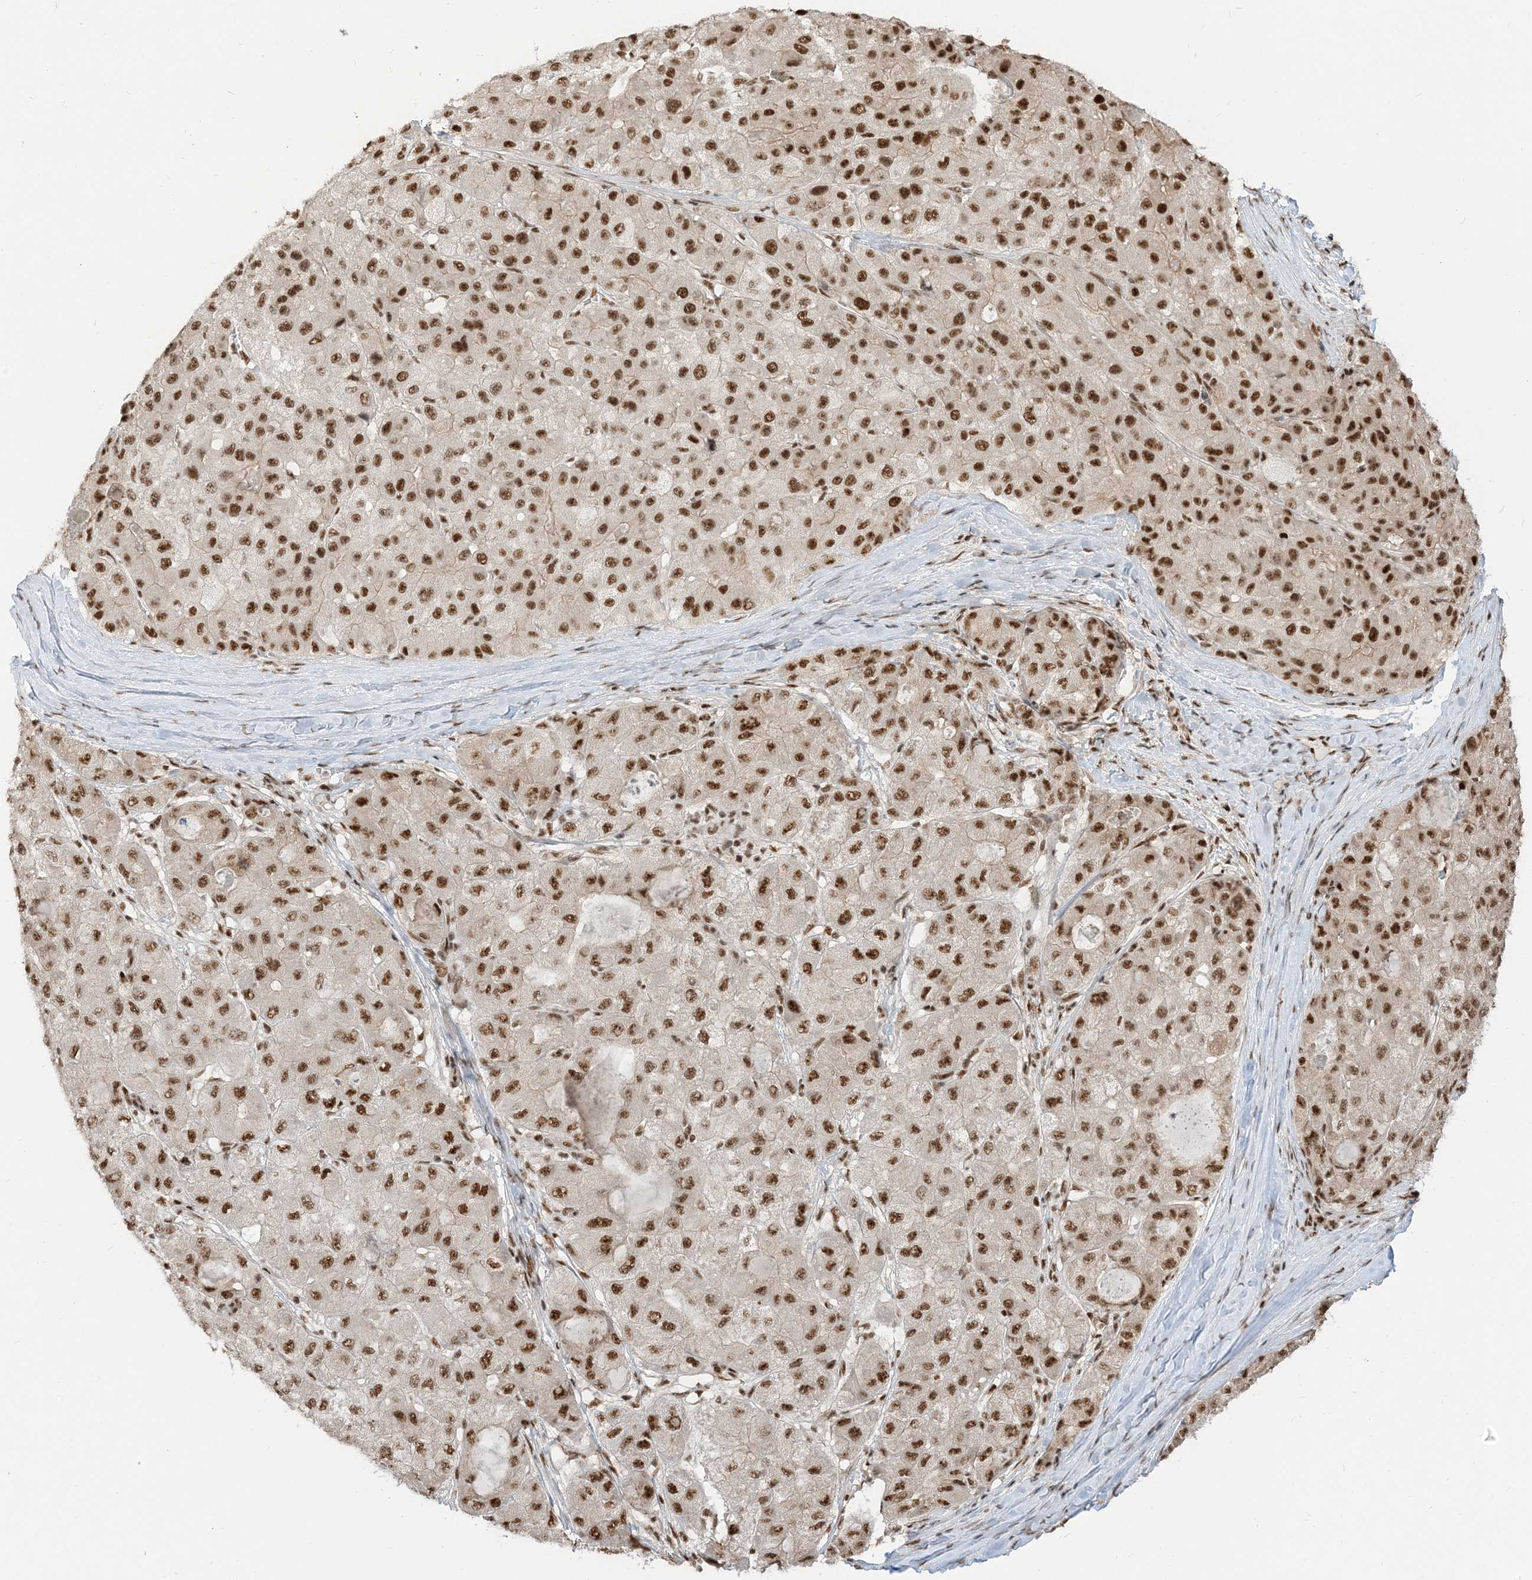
{"staining": {"intensity": "strong", "quantity": ">75%", "location": "nuclear"}, "tissue": "liver cancer", "cell_type": "Tumor cells", "image_type": "cancer", "snomed": [{"axis": "morphology", "description": "Carcinoma, Hepatocellular, NOS"}, {"axis": "topography", "description": "Liver"}], "caption": "This is a photomicrograph of immunohistochemistry staining of liver cancer (hepatocellular carcinoma), which shows strong positivity in the nuclear of tumor cells.", "gene": "ARGLU1", "patient": {"sex": "male", "age": 80}}